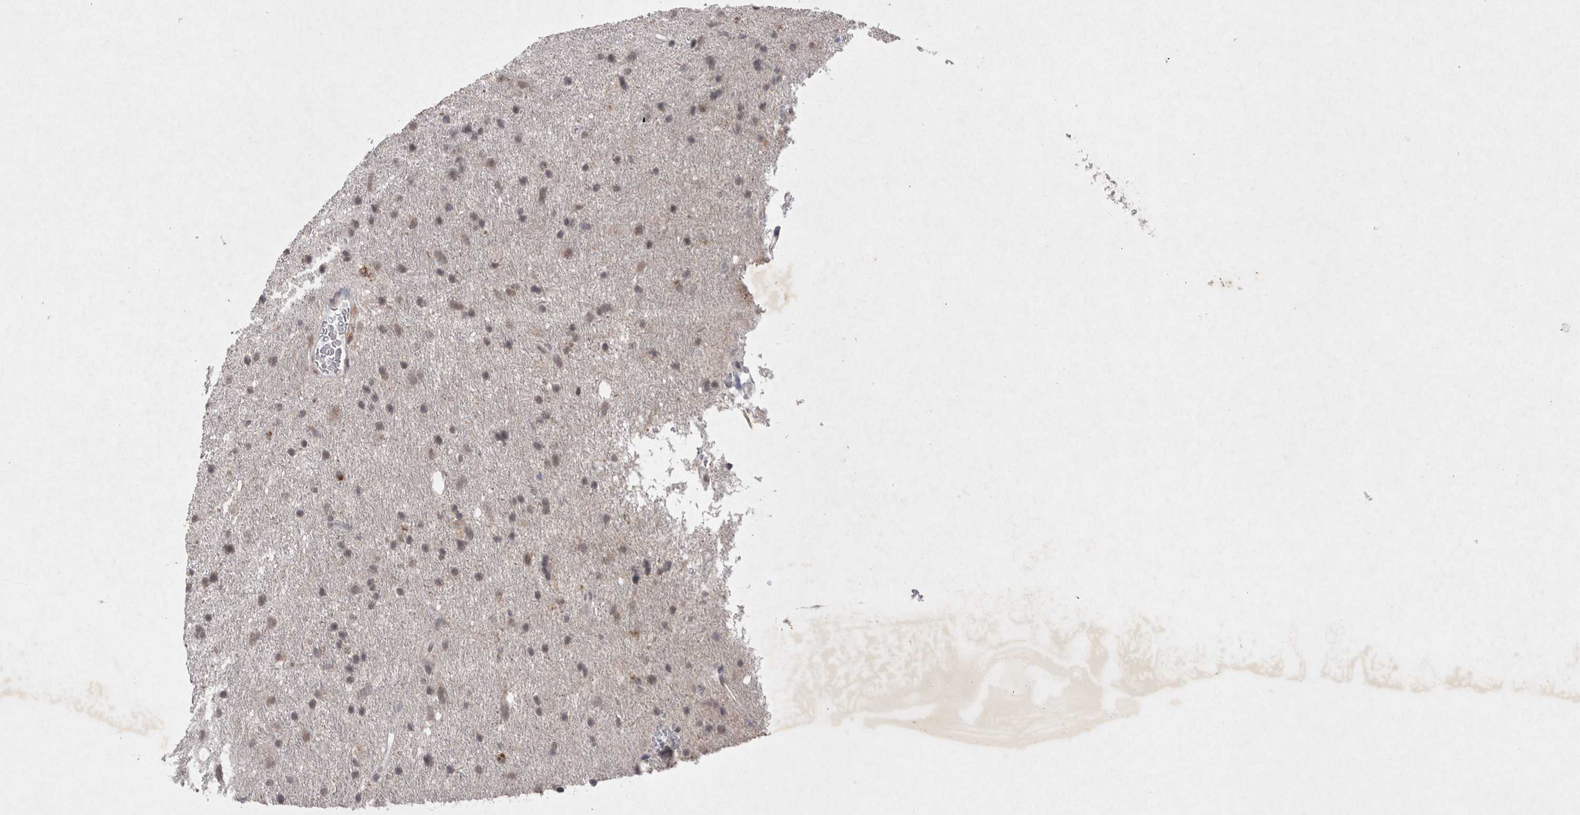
{"staining": {"intensity": "negative", "quantity": "none", "location": "none"}, "tissue": "glioma", "cell_type": "Tumor cells", "image_type": "cancer", "snomed": [{"axis": "morphology", "description": "Glioma, malignant, Low grade"}, {"axis": "topography", "description": "Brain"}], "caption": "An immunohistochemistry (IHC) histopathology image of glioma is shown. There is no staining in tumor cells of glioma.", "gene": "LYVE1", "patient": {"sex": "male", "age": 77}}